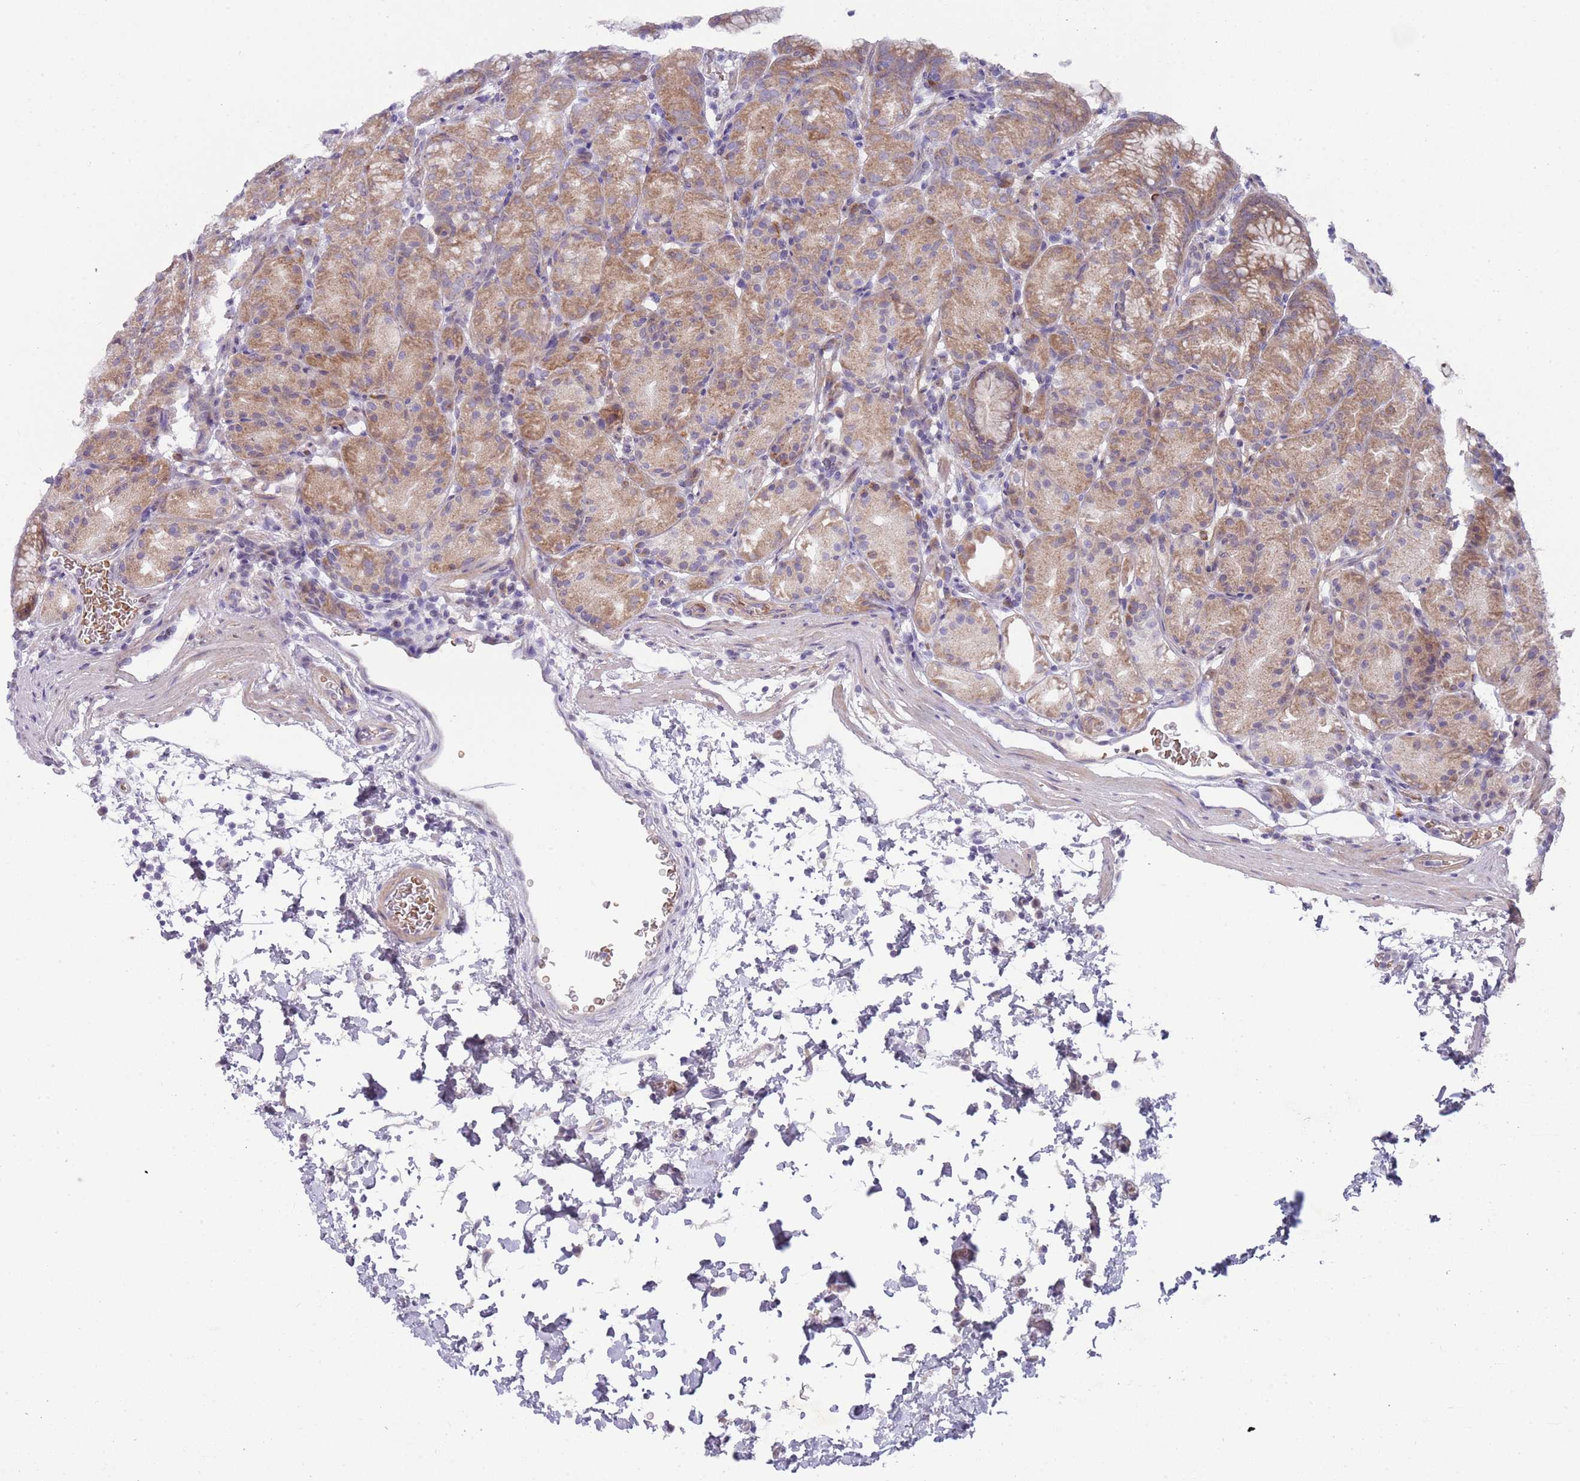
{"staining": {"intensity": "moderate", "quantity": "25%-75%", "location": "cytoplasmic/membranous"}, "tissue": "stomach", "cell_type": "Glandular cells", "image_type": "normal", "snomed": [{"axis": "morphology", "description": "Normal tissue, NOS"}, {"axis": "topography", "description": "Stomach, upper"}], "caption": "Immunohistochemical staining of unremarkable human stomach demonstrates 25%-75% levels of moderate cytoplasmic/membranous protein expression in approximately 25%-75% of glandular cells. (IHC, brightfield microscopy, high magnification).", "gene": "PRAC1", "patient": {"sex": "male", "age": 48}}